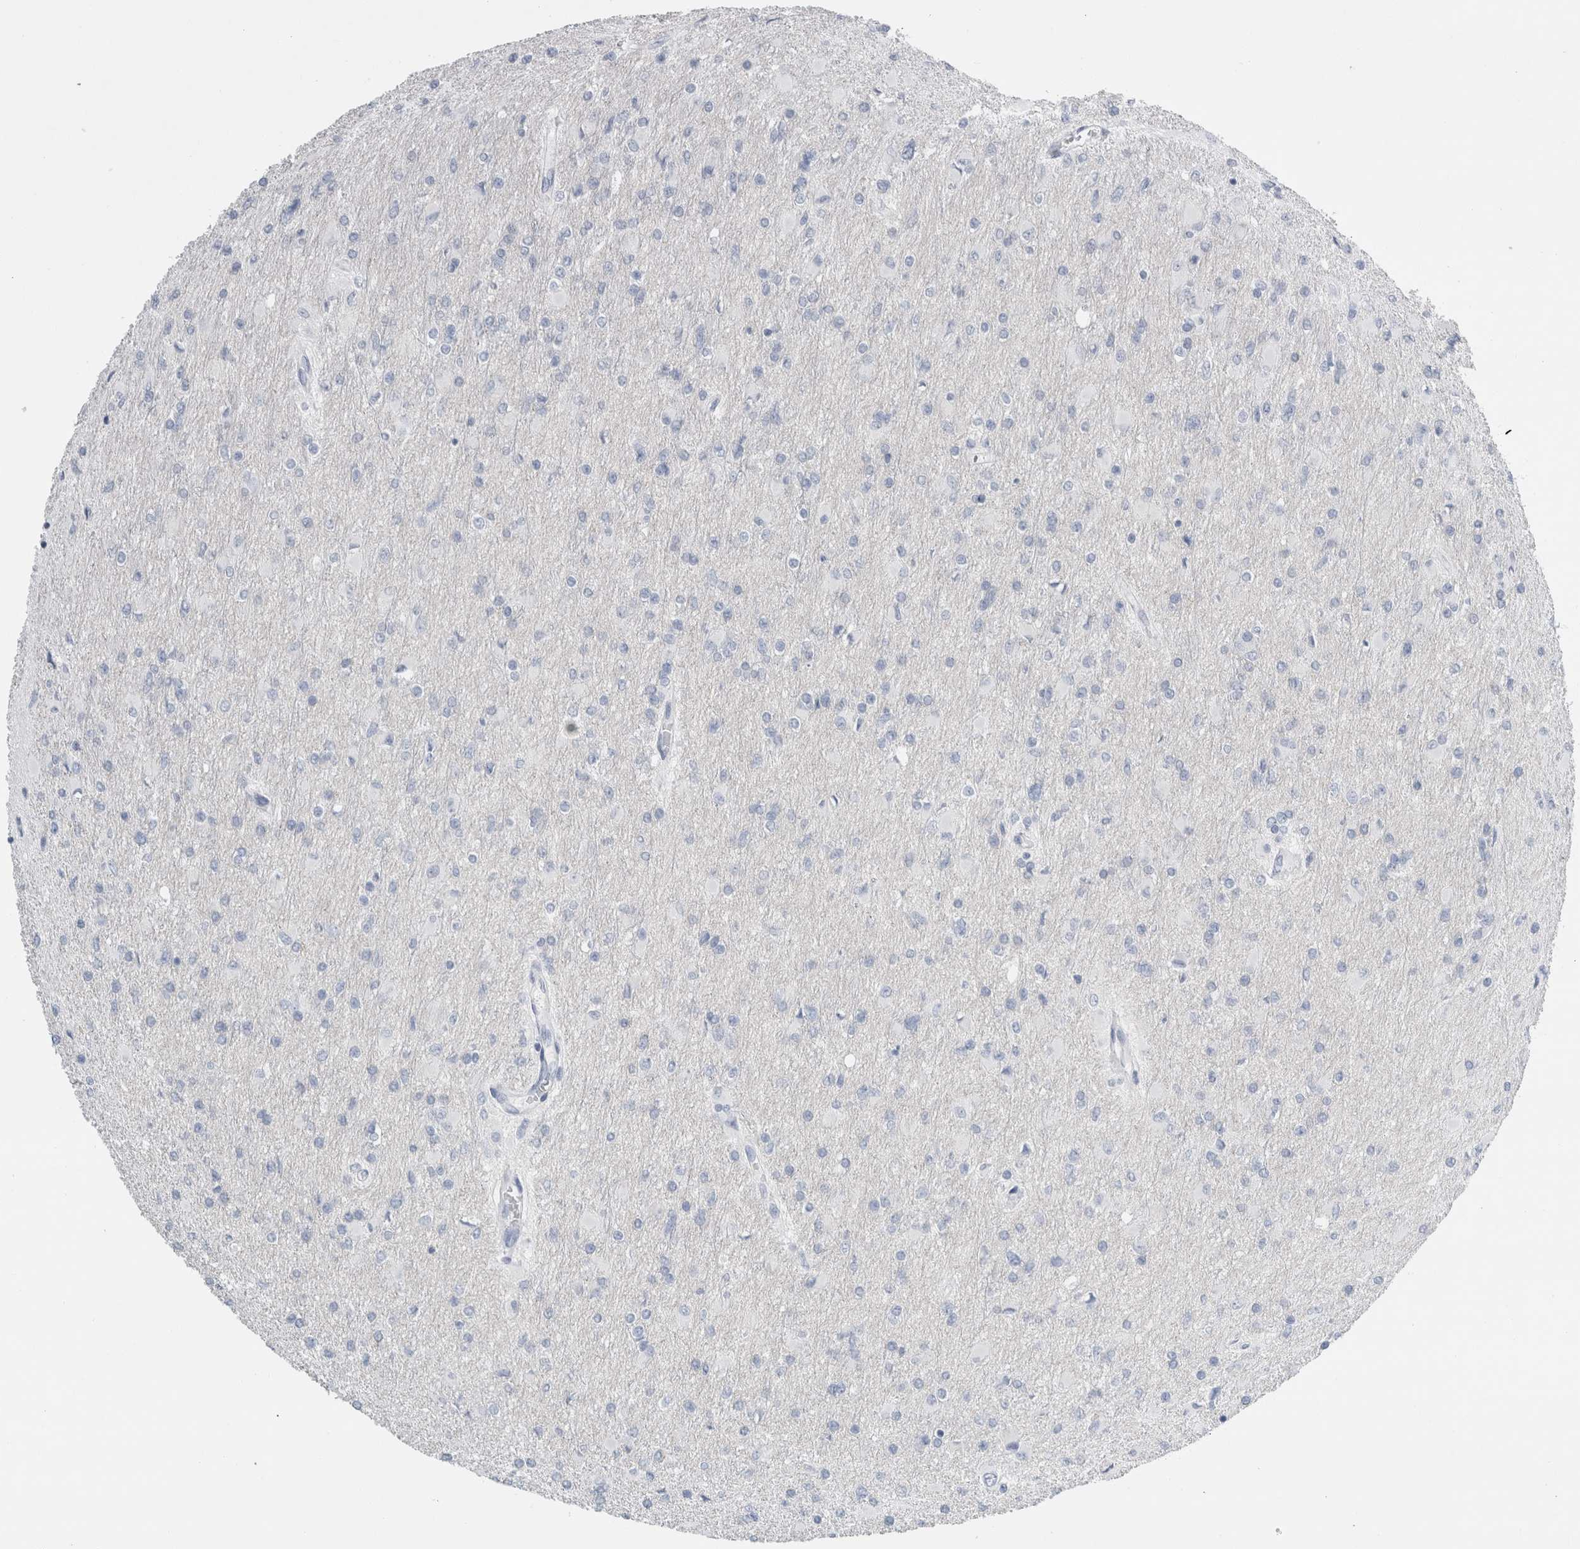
{"staining": {"intensity": "negative", "quantity": "none", "location": "none"}, "tissue": "glioma", "cell_type": "Tumor cells", "image_type": "cancer", "snomed": [{"axis": "morphology", "description": "Glioma, malignant, High grade"}, {"axis": "topography", "description": "Cerebral cortex"}], "caption": "An immunohistochemistry (IHC) micrograph of glioma is shown. There is no staining in tumor cells of glioma.", "gene": "RPH3AL", "patient": {"sex": "female", "age": 36}}